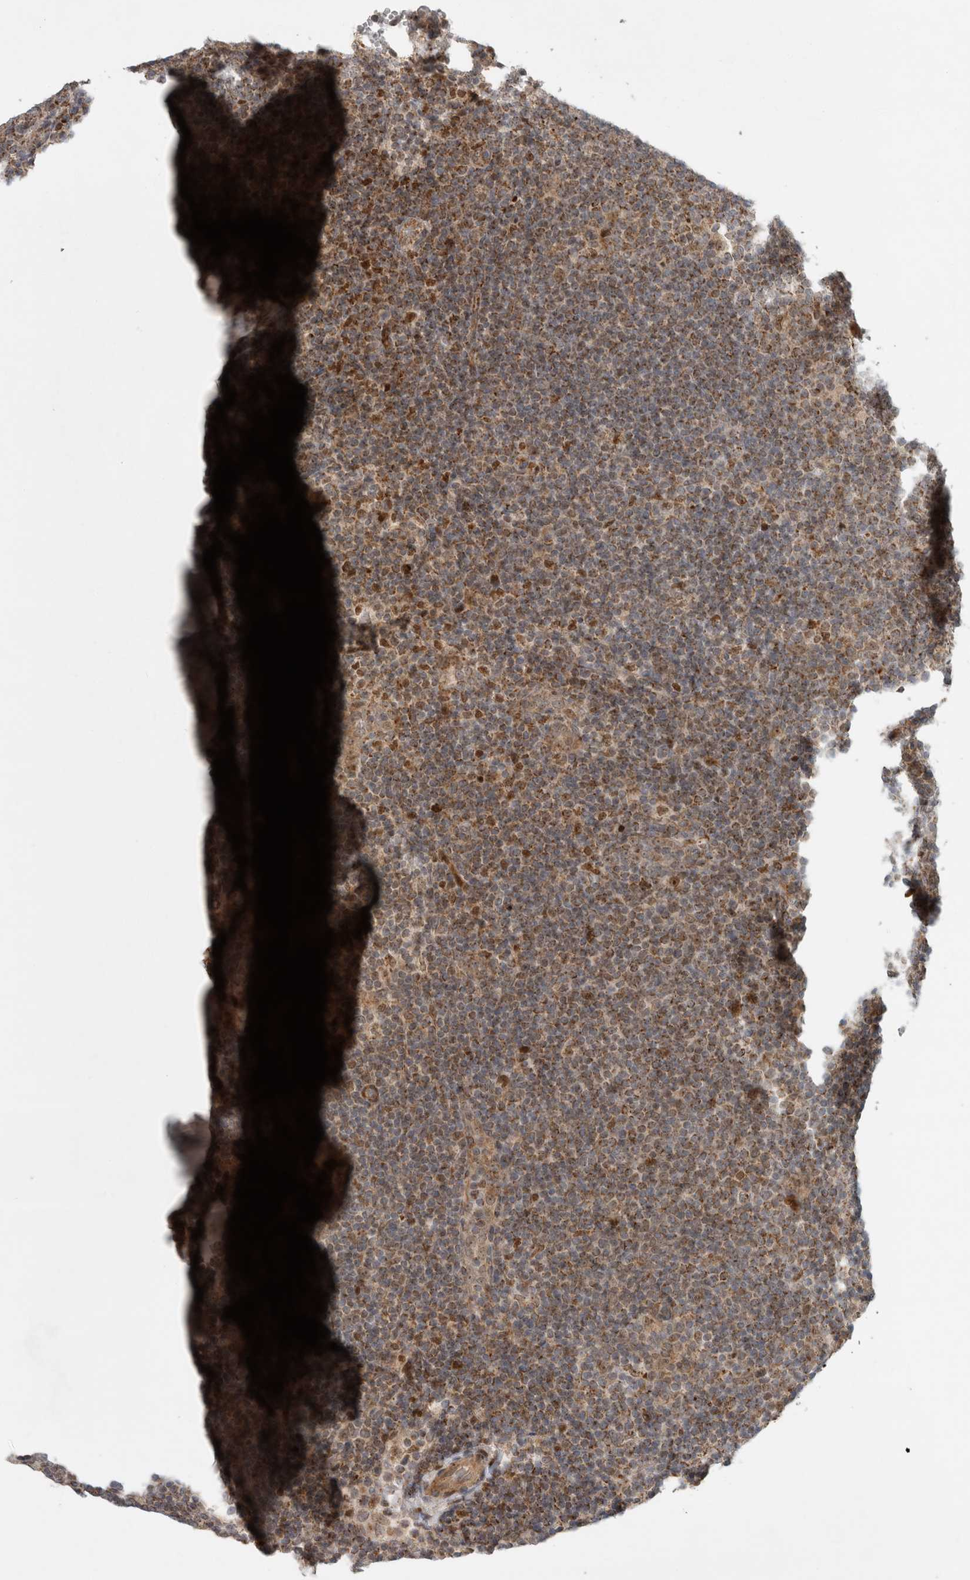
{"staining": {"intensity": "strong", "quantity": ">75%", "location": "cytoplasmic/membranous,nuclear"}, "tissue": "lymphoma", "cell_type": "Tumor cells", "image_type": "cancer", "snomed": [{"axis": "morphology", "description": "Hodgkin's disease, NOS"}, {"axis": "topography", "description": "Lymph node"}], "caption": "Lymphoma stained for a protein displays strong cytoplasmic/membranous and nuclear positivity in tumor cells.", "gene": "INSRR", "patient": {"sex": "female", "age": 57}}